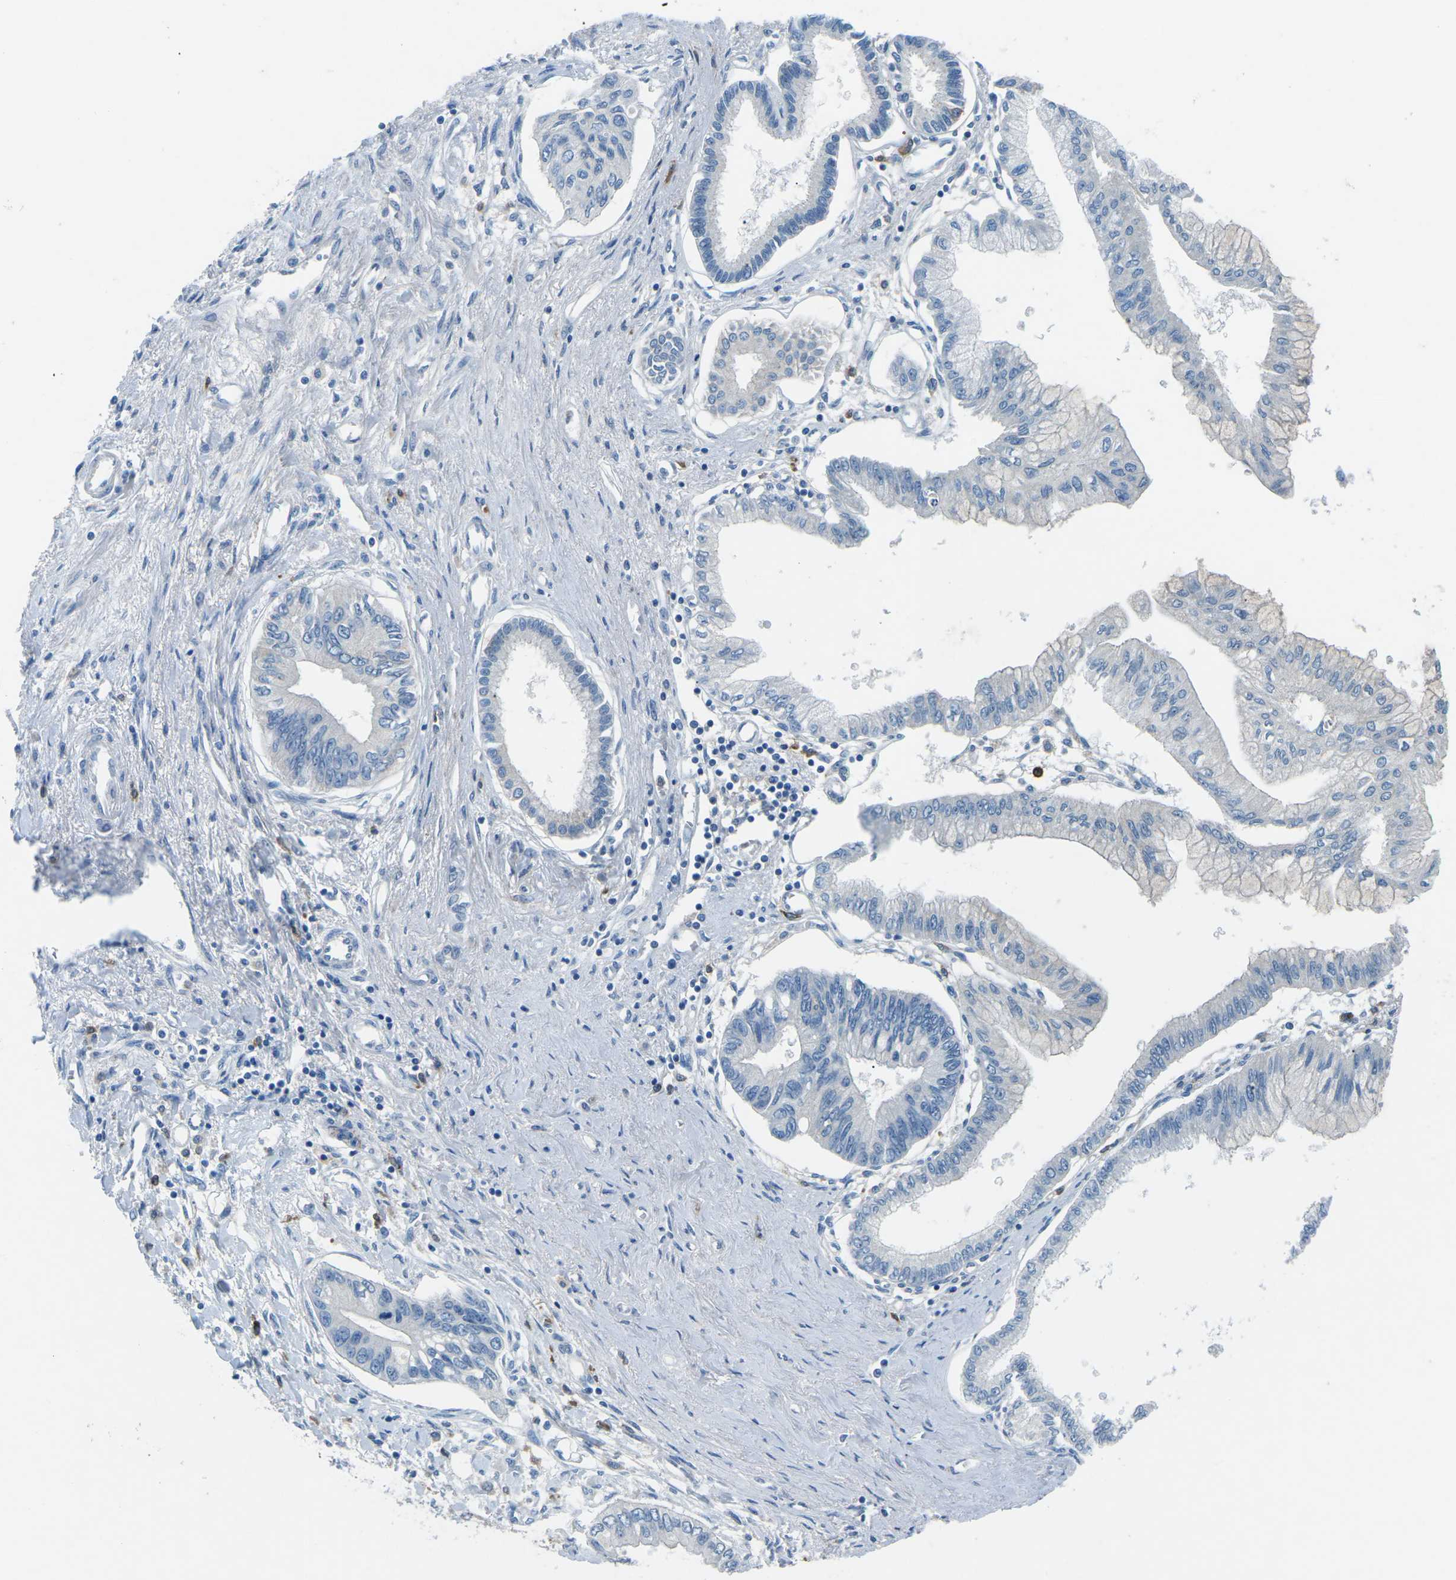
{"staining": {"intensity": "negative", "quantity": "none", "location": "none"}, "tissue": "pancreatic cancer", "cell_type": "Tumor cells", "image_type": "cancer", "snomed": [{"axis": "morphology", "description": "Adenocarcinoma, NOS"}, {"axis": "topography", "description": "Pancreas"}], "caption": "This micrograph is of pancreatic cancer (adenocarcinoma) stained with IHC to label a protein in brown with the nuclei are counter-stained blue. There is no positivity in tumor cells.", "gene": "CD1D", "patient": {"sex": "female", "age": 77}}